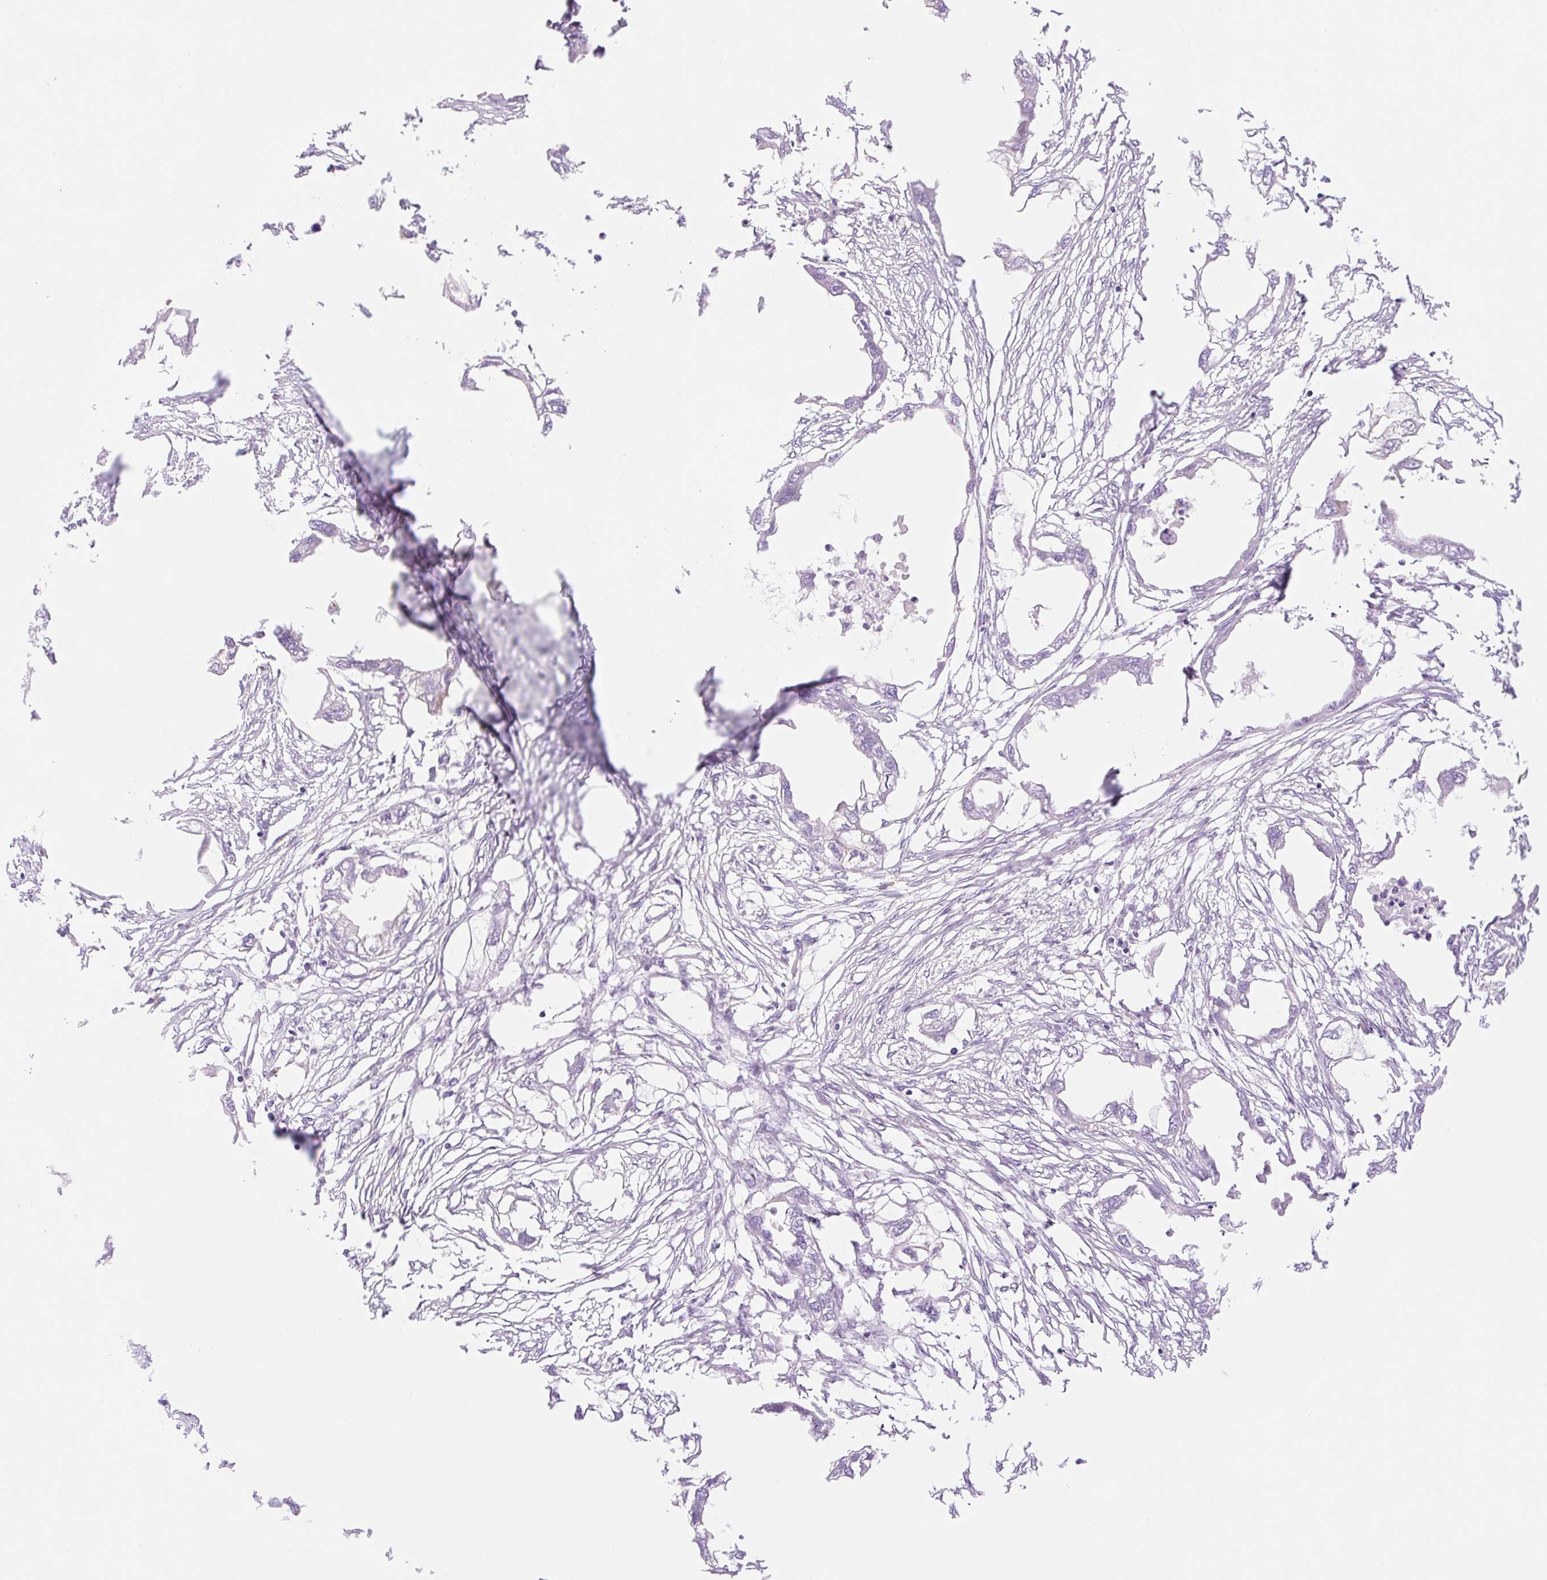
{"staining": {"intensity": "negative", "quantity": "none", "location": "none"}, "tissue": "endometrial cancer", "cell_type": "Tumor cells", "image_type": "cancer", "snomed": [{"axis": "morphology", "description": "Adenocarcinoma, NOS"}, {"axis": "morphology", "description": "Adenocarcinoma, metastatic, NOS"}, {"axis": "topography", "description": "Adipose tissue"}, {"axis": "topography", "description": "Endometrium"}], "caption": "This is an IHC image of metastatic adenocarcinoma (endometrial). There is no positivity in tumor cells.", "gene": "NLRP5", "patient": {"sex": "female", "age": 67}}